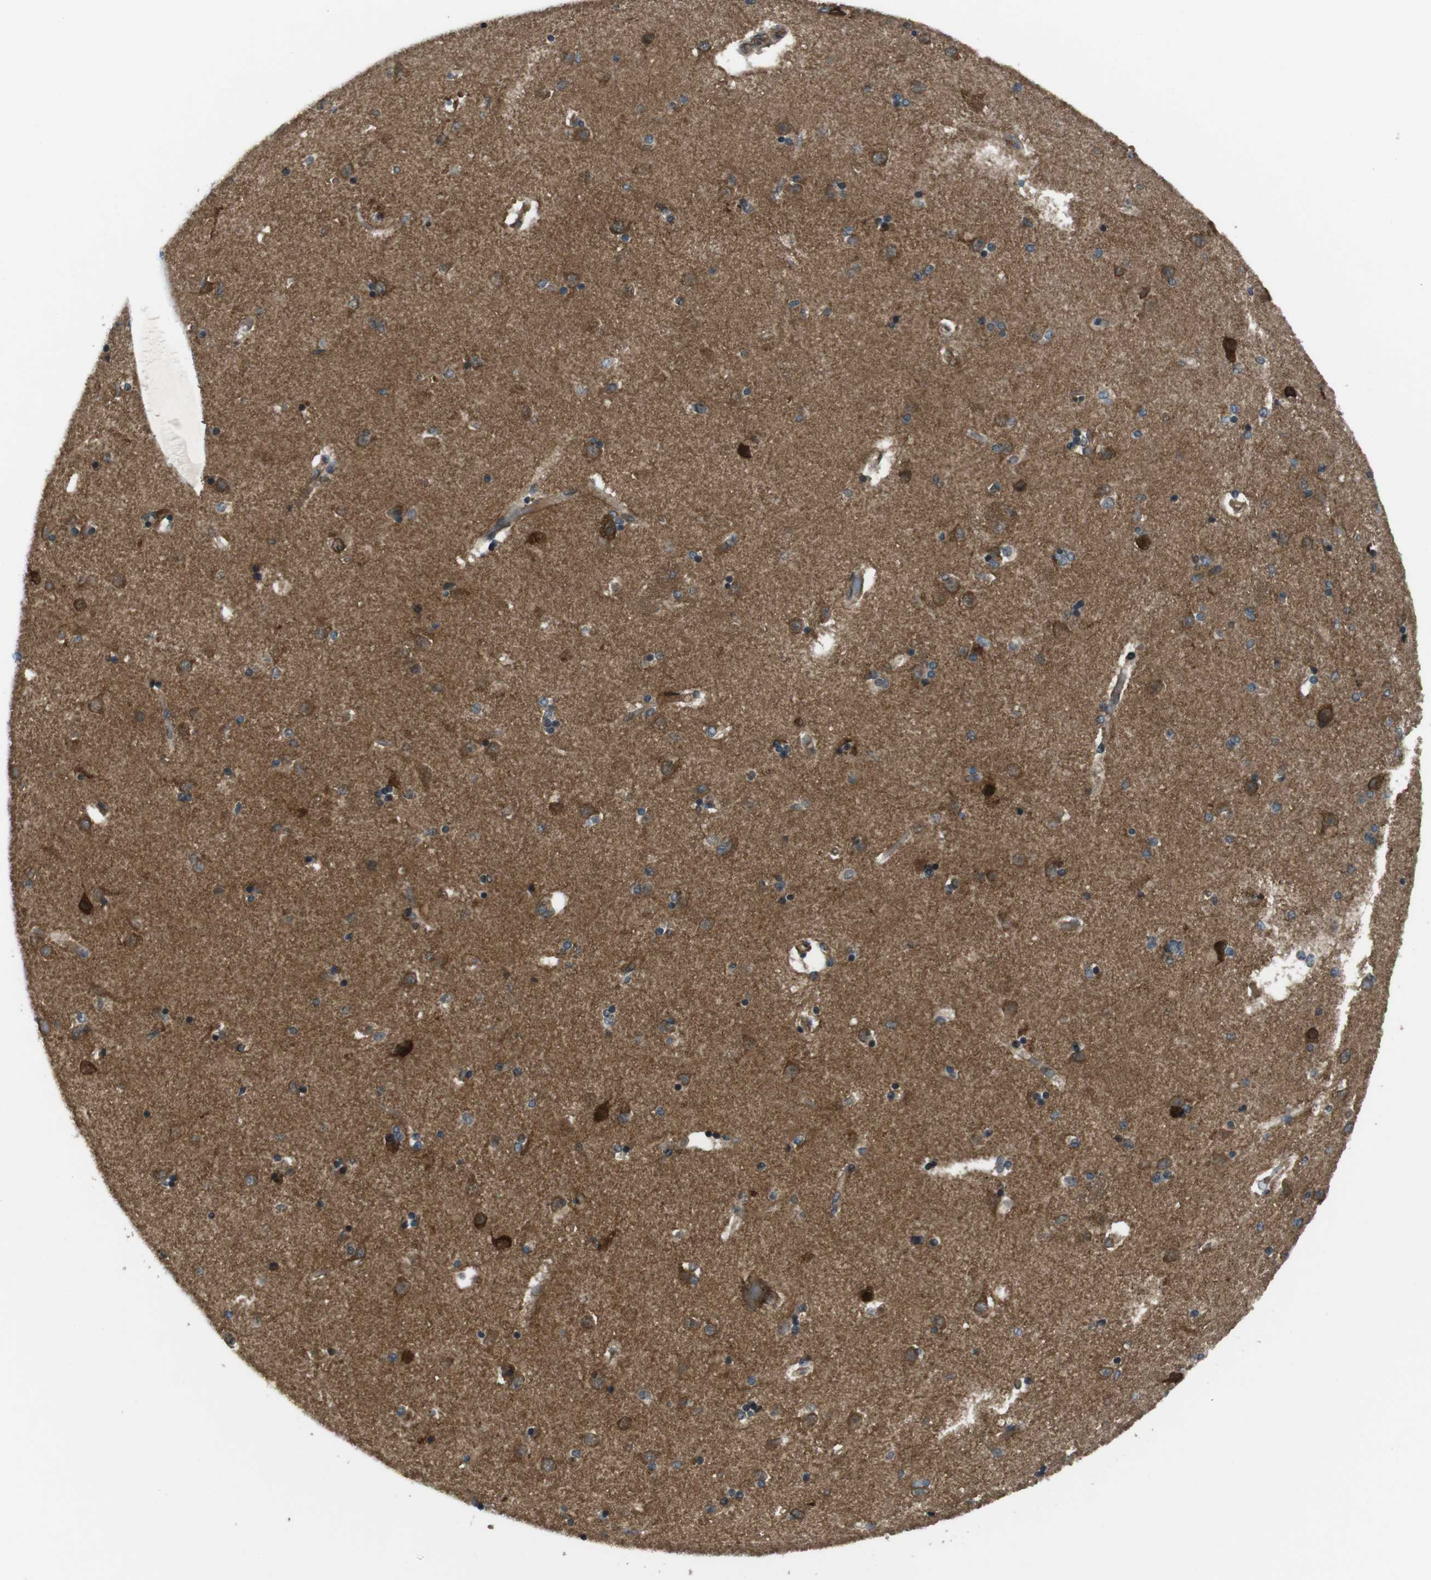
{"staining": {"intensity": "moderate", "quantity": ">75%", "location": "cytoplasmic/membranous"}, "tissue": "caudate", "cell_type": "Glial cells", "image_type": "normal", "snomed": [{"axis": "morphology", "description": "Normal tissue, NOS"}, {"axis": "topography", "description": "Lateral ventricle wall"}], "caption": "The immunohistochemical stain labels moderate cytoplasmic/membranous staining in glial cells of normal caudate. Using DAB (brown) and hematoxylin (blue) stains, captured at high magnification using brightfield microscopy.", "gene": "TIAM2", "patient": {"sex": "female", "age": 54}}